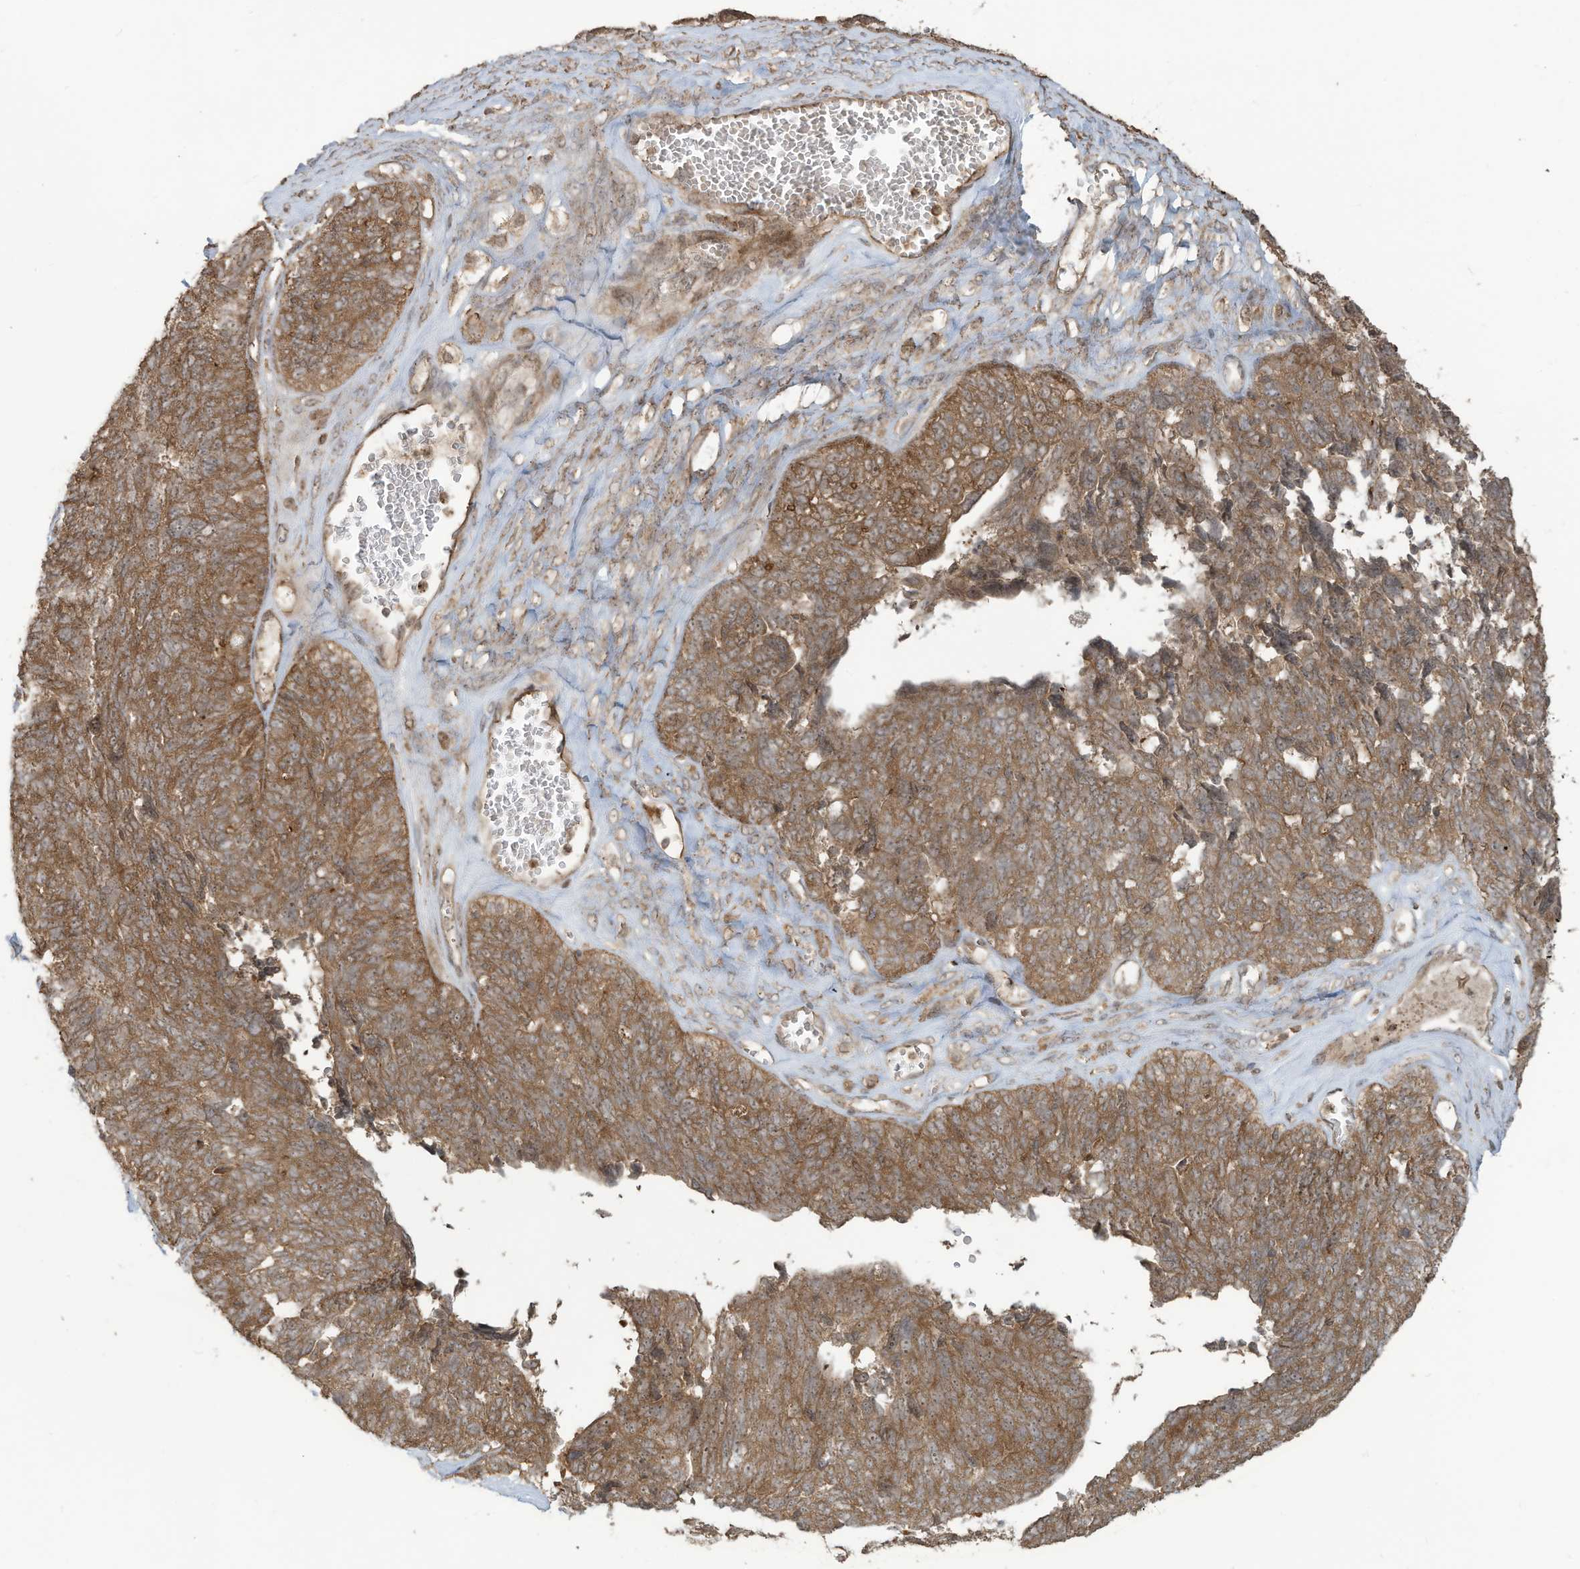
{"staining": {"intensity": "moderate", "quantity": ">75%", "location": "cytoplasmic/membranous,nuclear"}, "tissue": "ovarian cancer", "cell_type": "Tumor cells", "image_type": "cancer", "snomed": [{"axis": "morphology", "description": "Cystadenocarcinoma, serous, NOS"}, {"axis": "topography", "description": "Ovary"}], "caption": "Immunohistochemical staining of ovarian cancer (serous cystadenocarcinoma) demonstrates medium levels of moderate cytoplasmic/membranous and nuclear protein positivity in about >75% of tumor cells.", "gene": "CARF", "patient": {"sex": "female", "age": 79}}